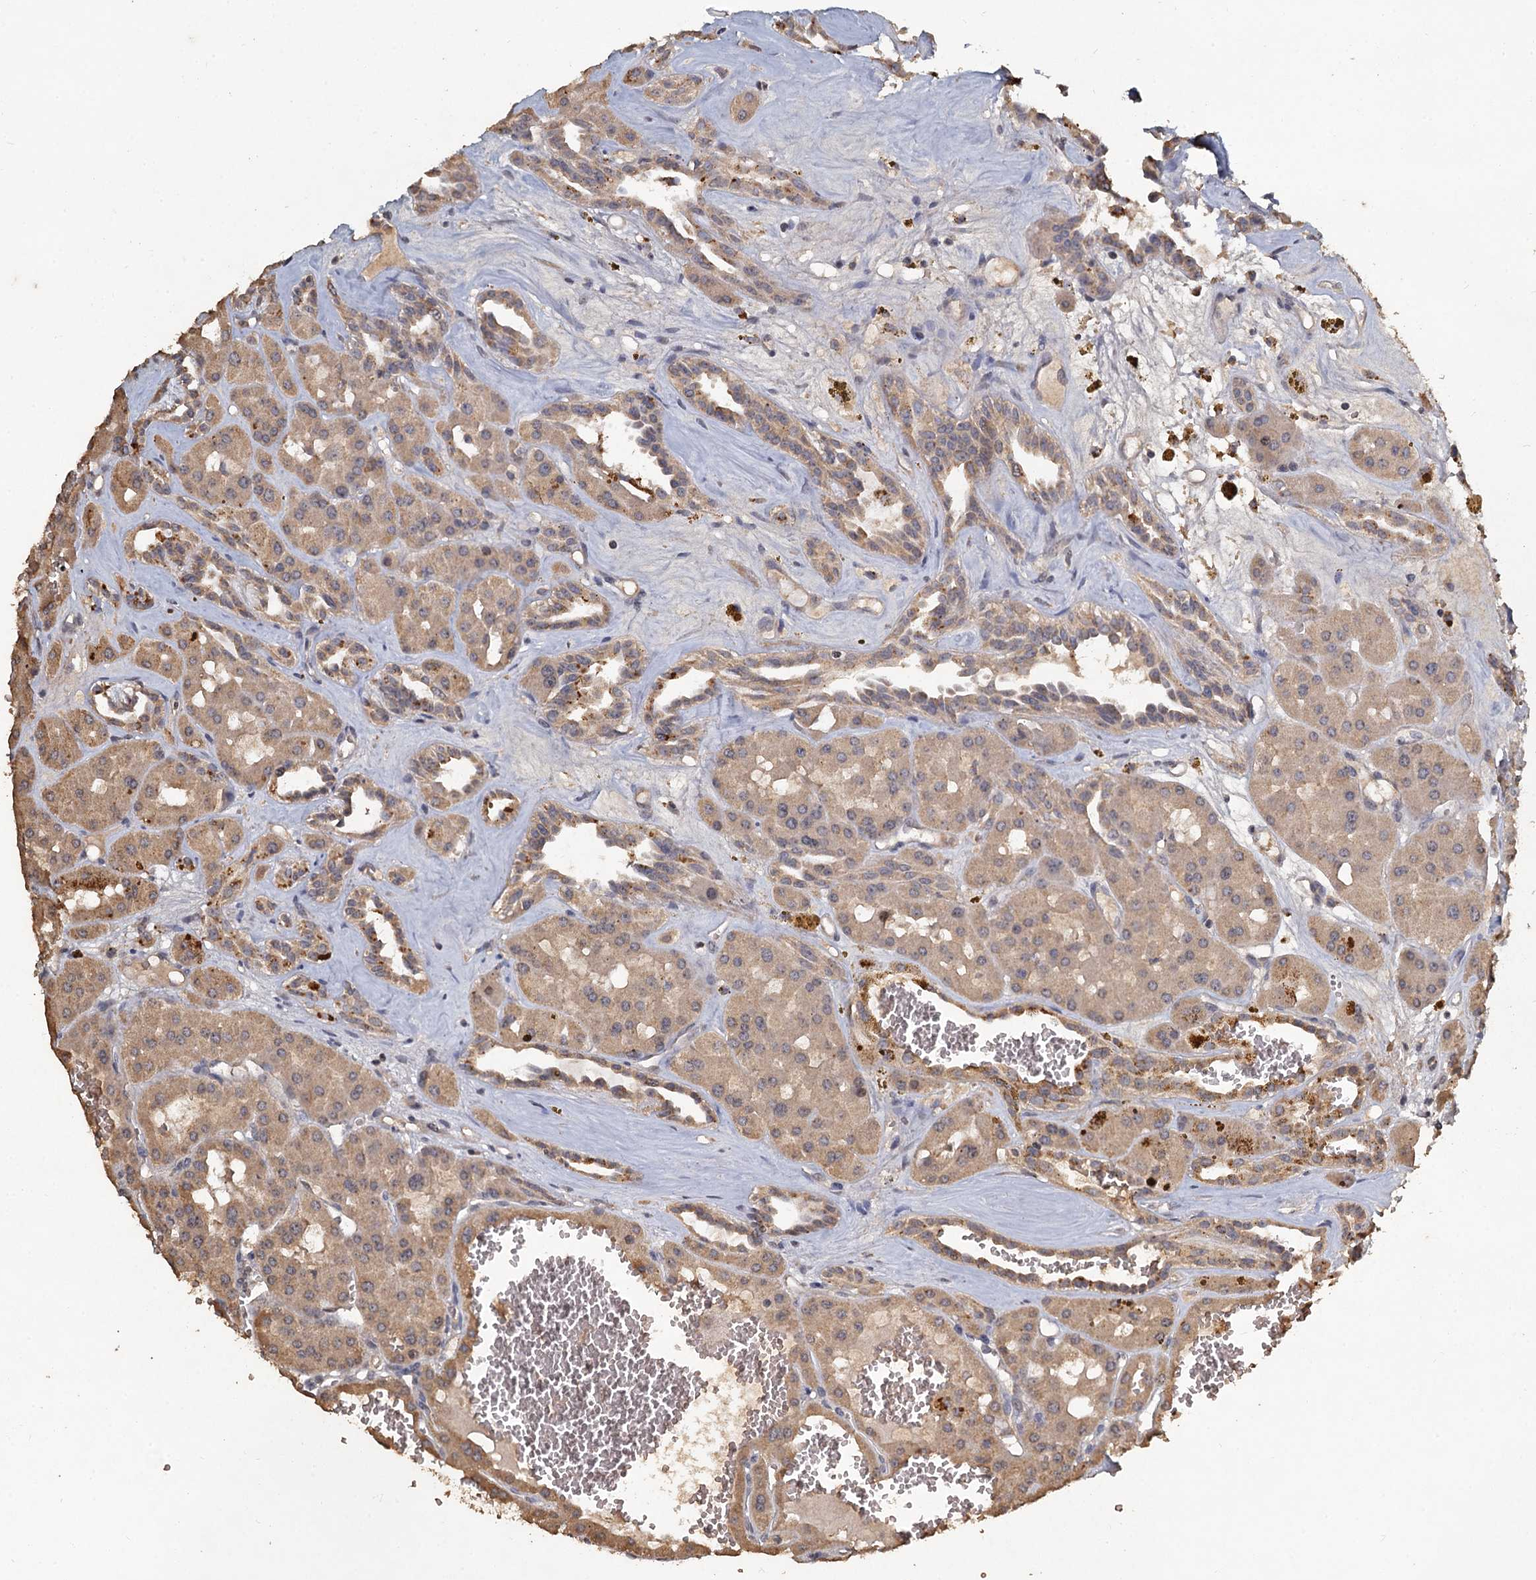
{"staining": {"intensity": "weak", "quantity": ">75%", "location": "cytoplasmic/membranous"}, "tissue": "renal cancer", "cell_type": "Tumor cells", "image_type": "cancer", "snomed": [{"axis": "morphology", "description": "Carcinoma, NOS"}, {"axis": "topography", "description": "Kidney"}], "caption": "Immunohistochemistry (IHC) image of human renal cancer (carcinoma) stained for a protein (brown), which displays low levels of weak cytoplasmic/membranous expression in about >75% of tumor cells.", "gene": "CCDC61", "patient": {"sex": "female", "age": 75}}